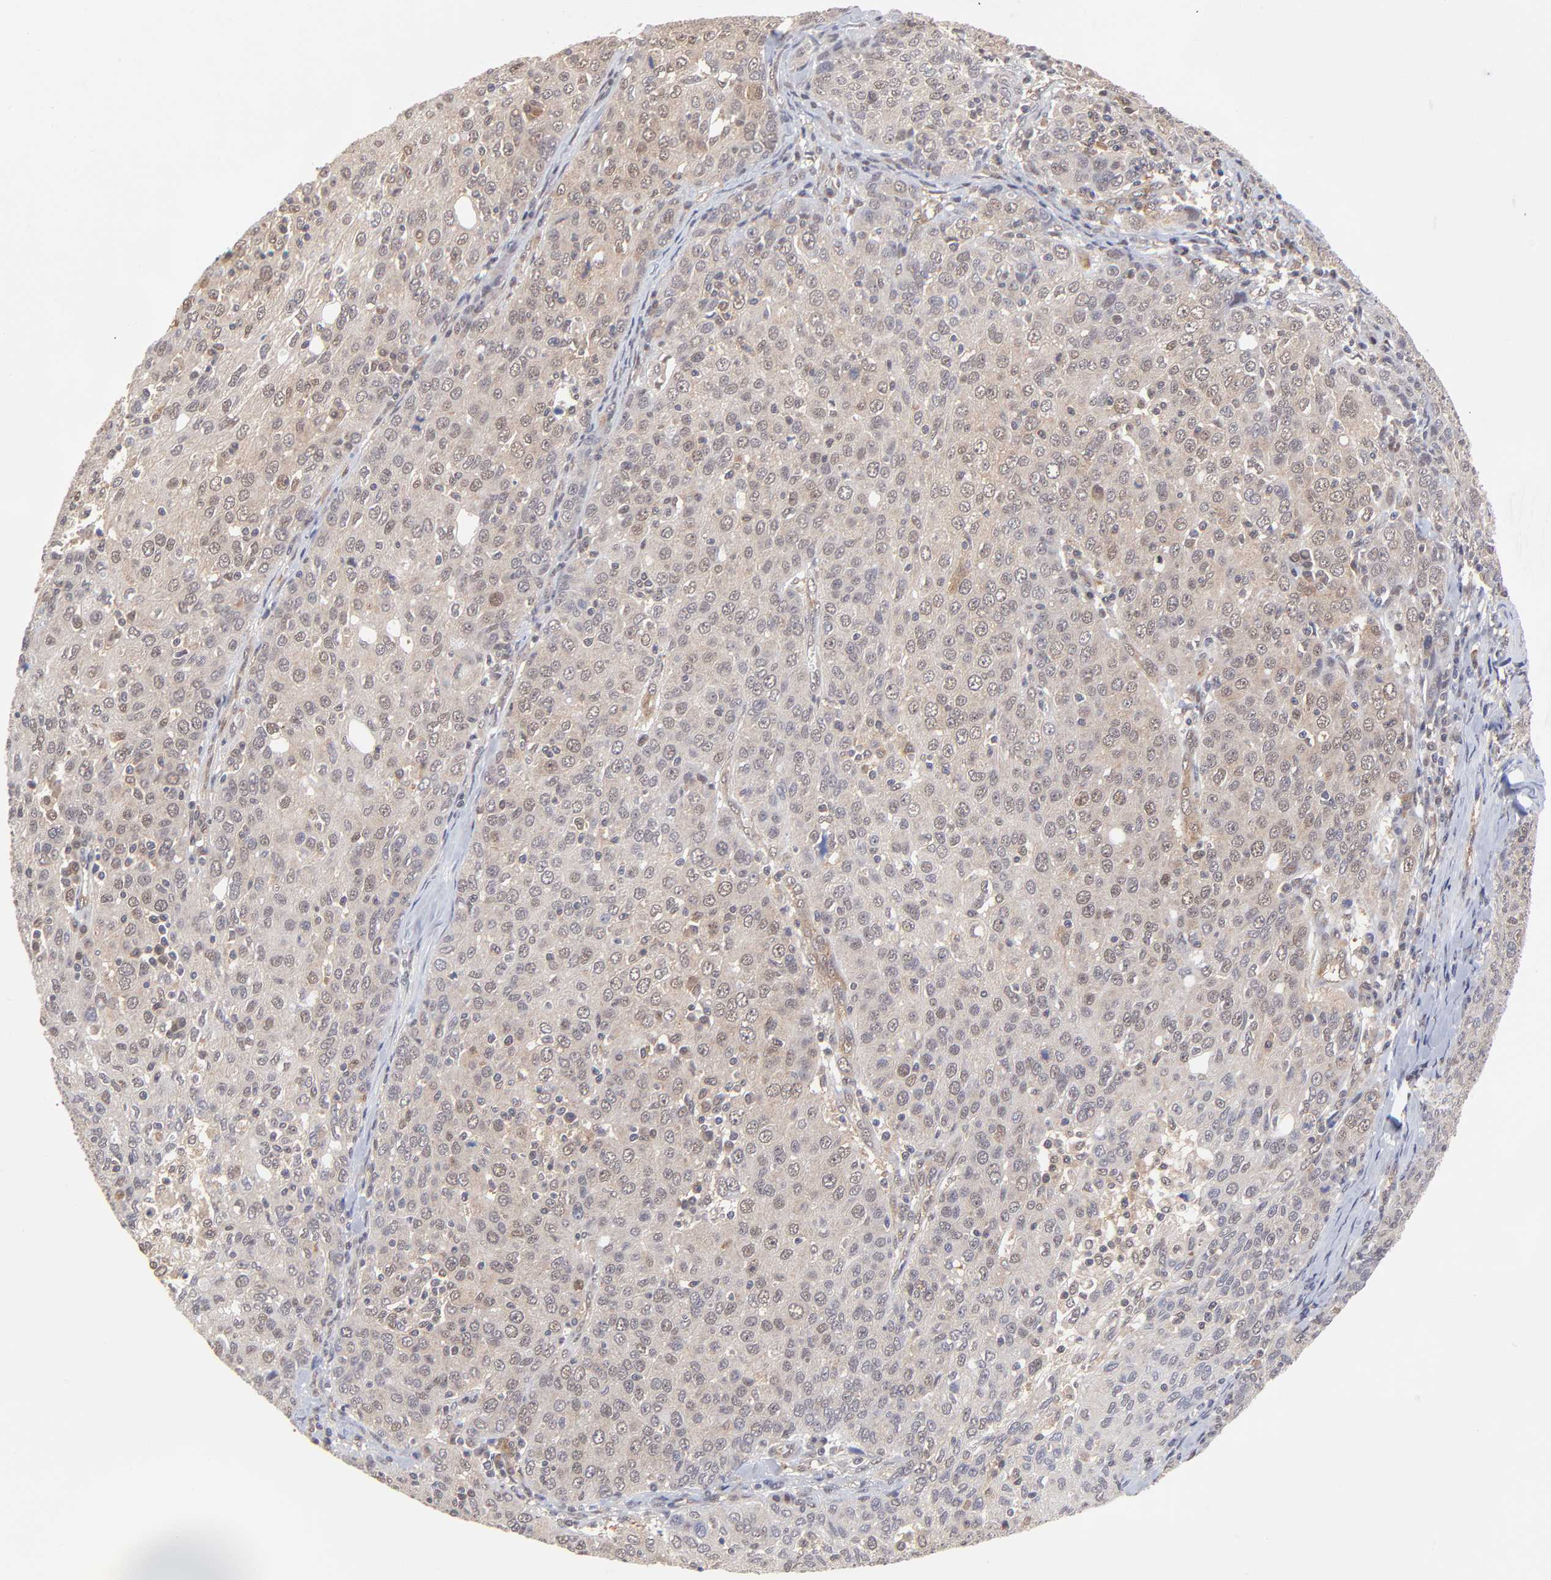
{"staining": {"intensity": "weak", "quantity": "<25%", "location": "nuclear"}, "tissue": "ovarian cancer", "cell_type": "Tumor cells", "image_type": "cancer", "snomed": [{"axis": "morphology", "description": "Carcinoma, endometroid"}, {"axis": "topography", "description": "Ovary"}], "caption": "Immunohistochemical staining of endometroid carcinoma (ovarian) exhibits no significant positivity in tumor cells. (DAB (3,3'-diaminobenzidine) immunohistochemistry with hematoxylin counter stain).", "gene": "PSMC4", "patient": {"sex": "female", "age": 50}}